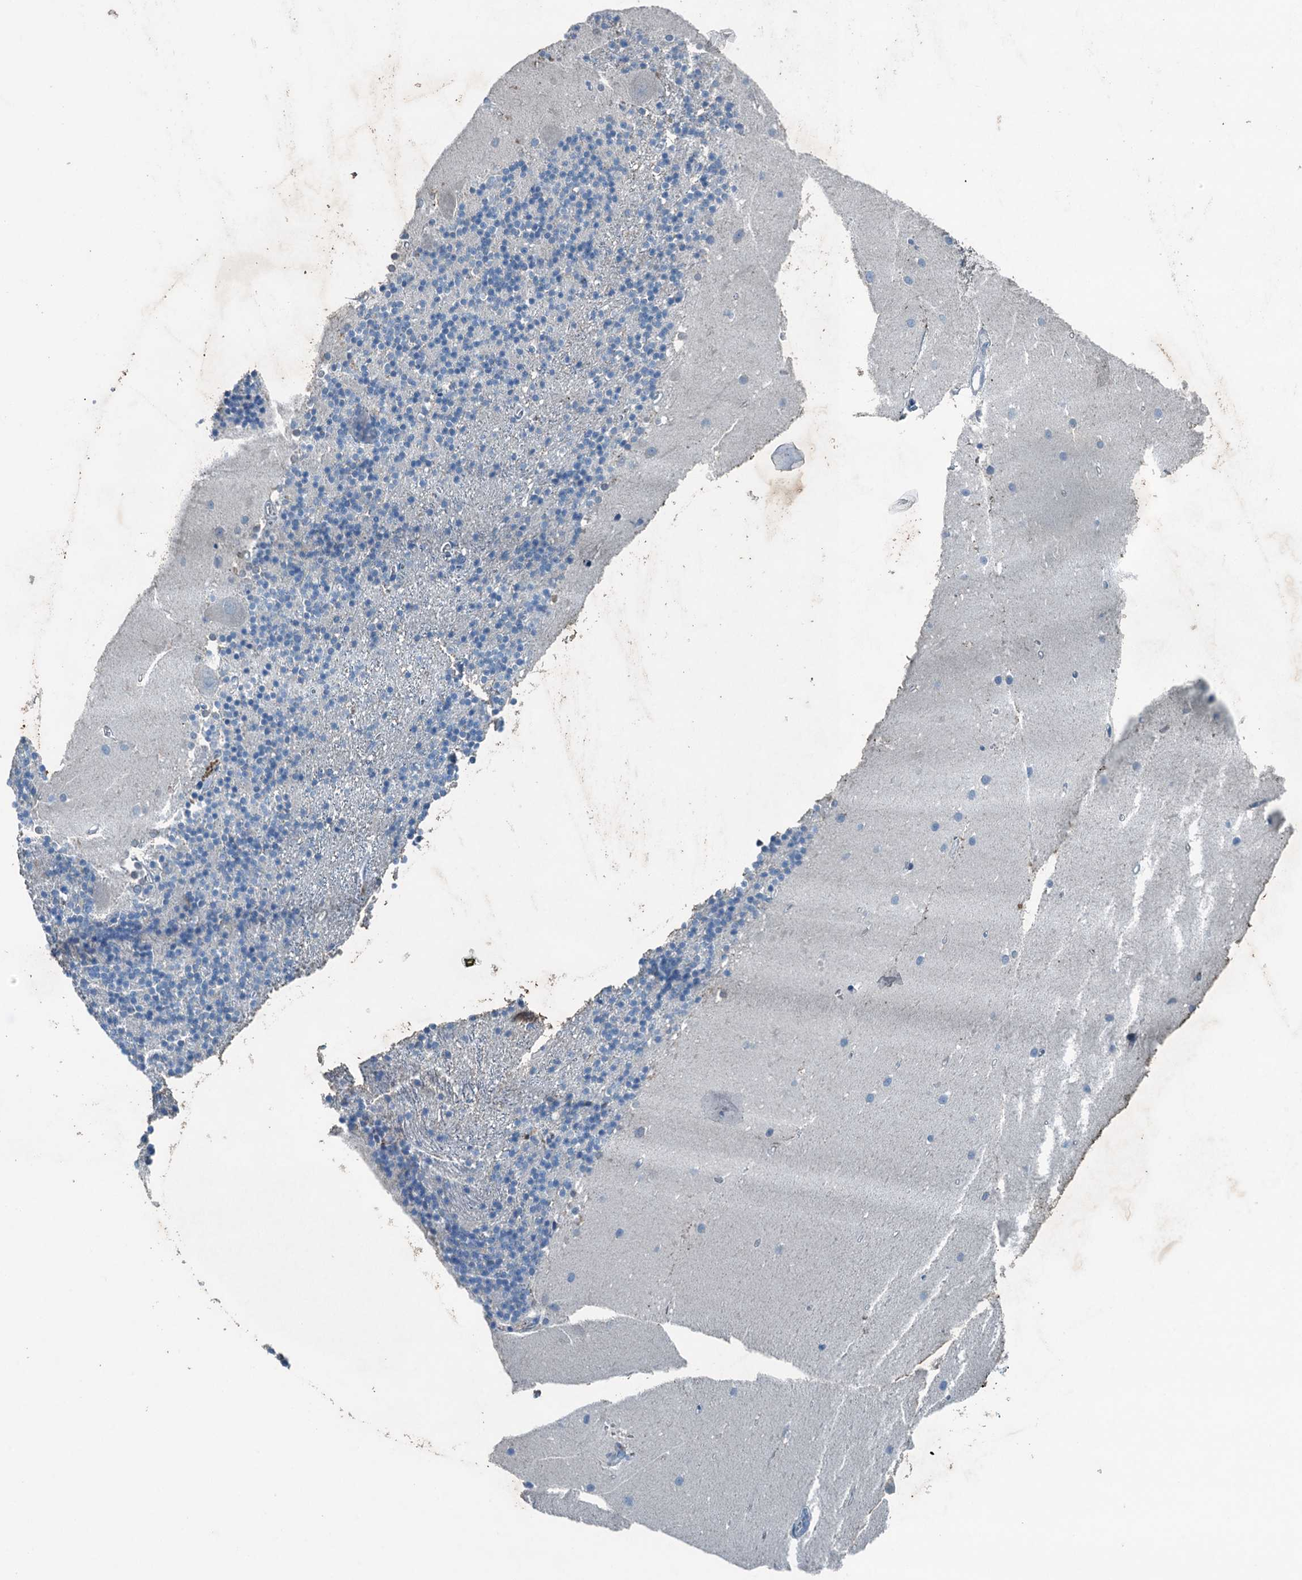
{"staining": {"intensity": "negative", "quantity": "none", "location": "none"}, "tissue": "cerebellum", "cell_type": "Cells in granular layer", "image_type": "normal", "snomed": [{"axis": "morphology", "description": "Normal tissue, NOS"}, {"axis": "topography", "description": "Cerebellum"}], "caption": "IHC of normal cerebellum exhibits no staining in cells in granular layer. (DAB (3,3'-diaminobenzidine) immunohistochemistry (IHC) with hematoxylin counter stain).", "gene": "CBLIF", "patient": {"sex": "male", "age": 54}}